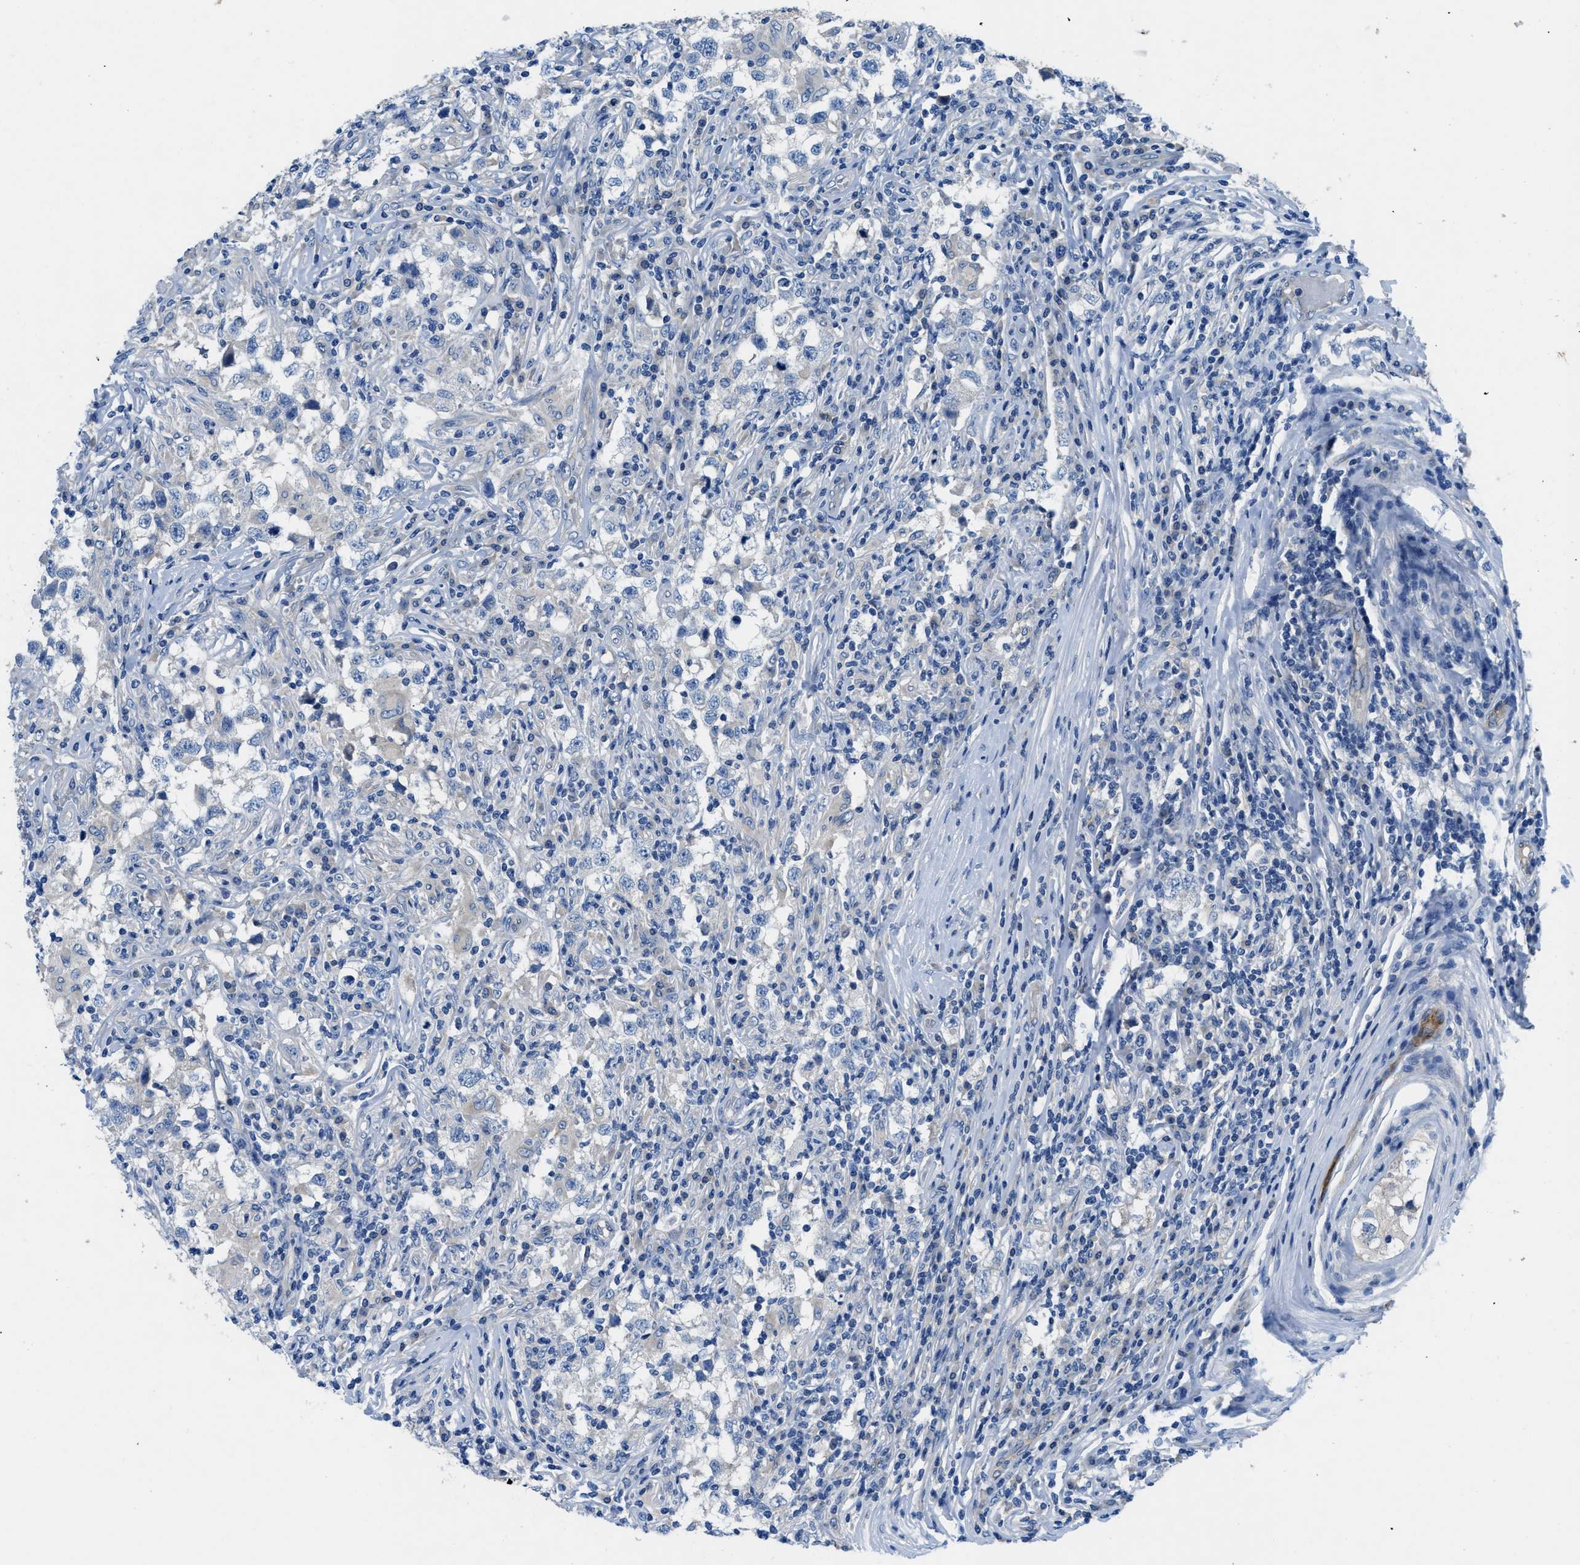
{"staining": {"intensity": "negative", "quantity": "none", "location": "none"}, "tissue": "testis cancer", "cell_type": "Tumor cells", "image_type": "cancer", "snomed": [{"axis": "morphology", "description": "Carcinoma, Embryonal, NOS"}, {"axis": "topography", "description": "Testis"}], "caption": "Tumor cells show no significant protein expression in testis embryonal carcinoma.", "gene": "PGR", "patient": {"sex": "male", "age": 21}}